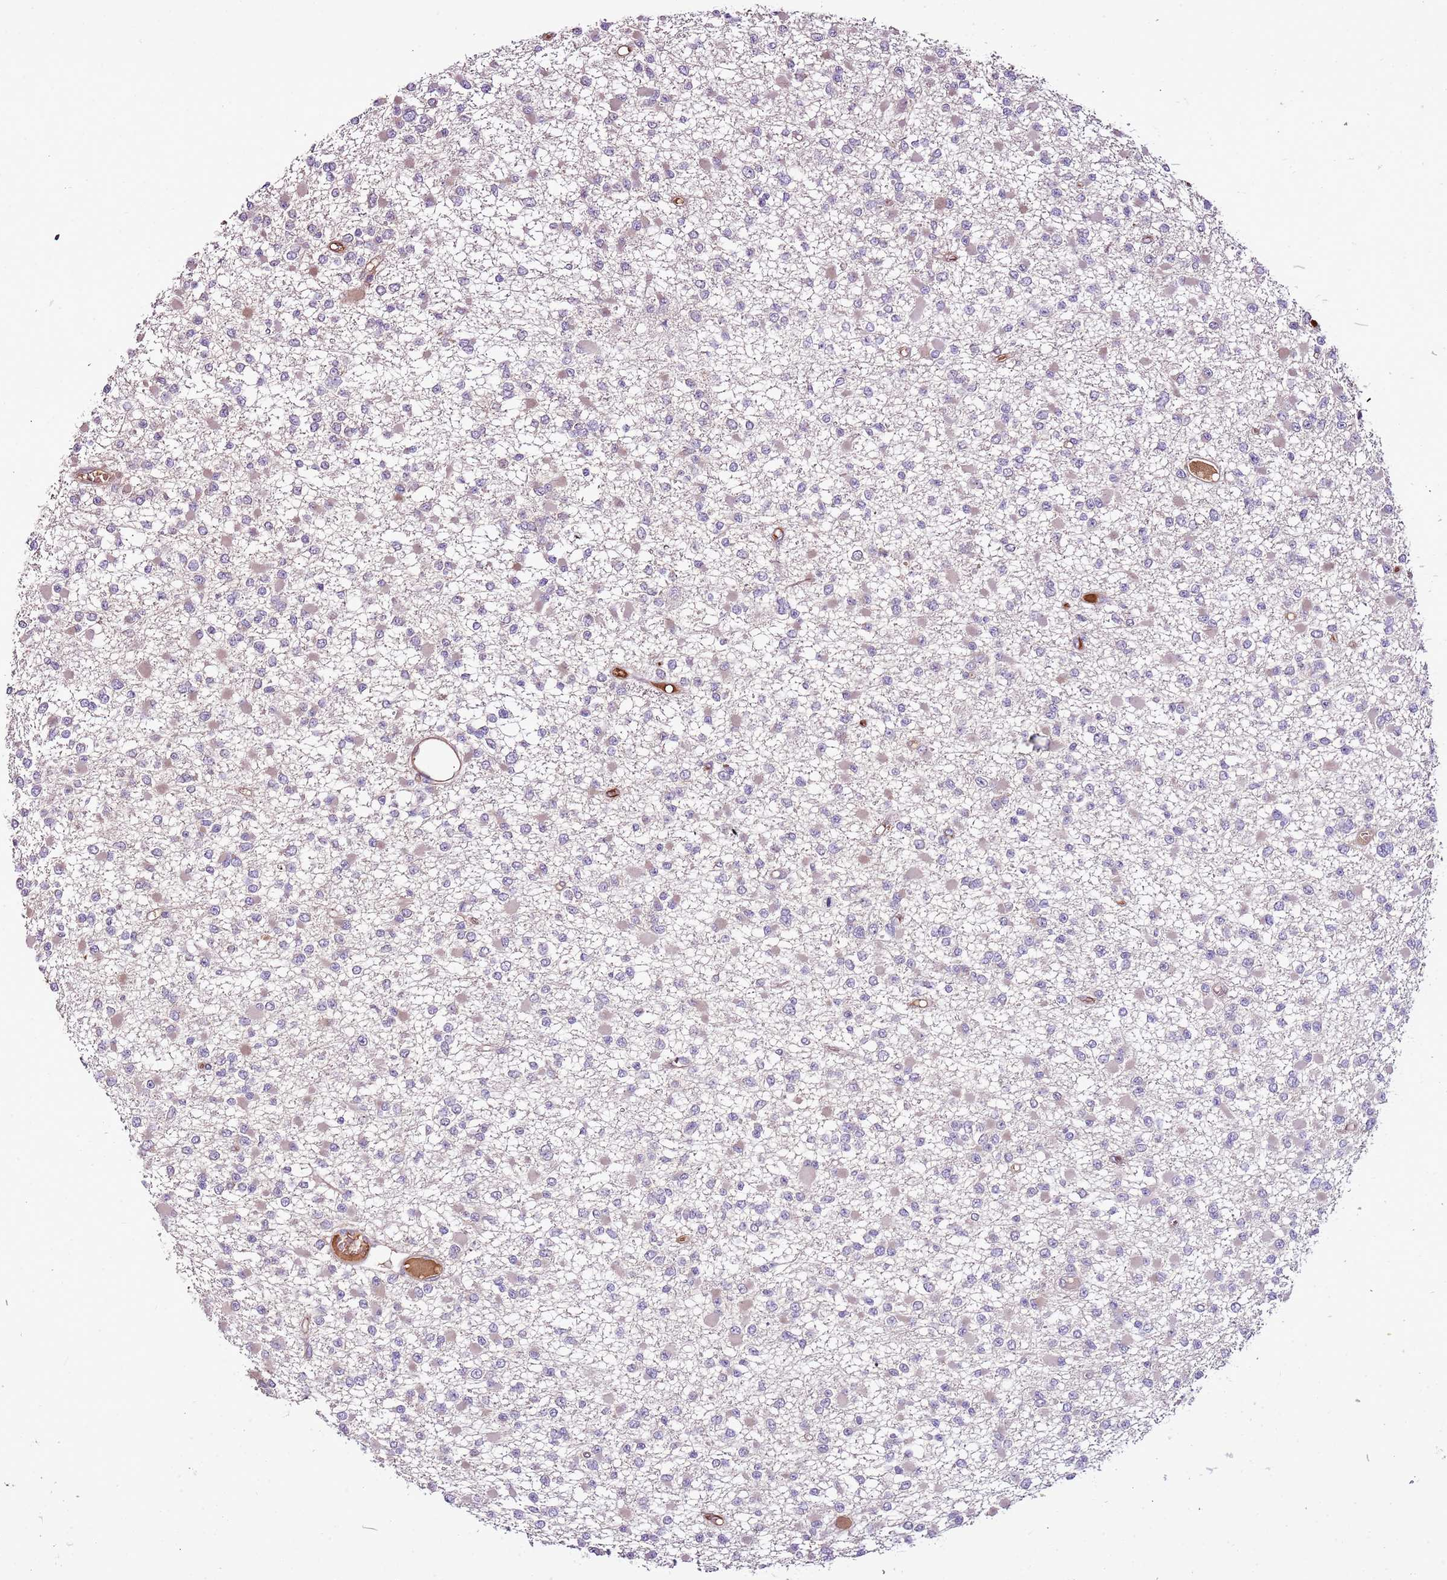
{"staining": {"intensity": "negative", "quantity": "none", "location": "none"}, "tissue": "glioma", "cell_type": "Tumor cells", "image_type": "cancer", "snomed": [{"axis": "morphology", "description": "Glioma, malignant, Low grade"}, {"axis": "topography", "description": "Brain"}], "caption": "Immunohistochemistry image of neoplastic tissue: glioma stained with DAB shows no significant protein positivity in tumor cells. The staining is performed using DAB (3,3'-diaminobenzidine) brown chromogen with nuclei counter-stained in using hematoxylin.", "gene": "DENR", "patient": {"sex": "female", "age": 22}}